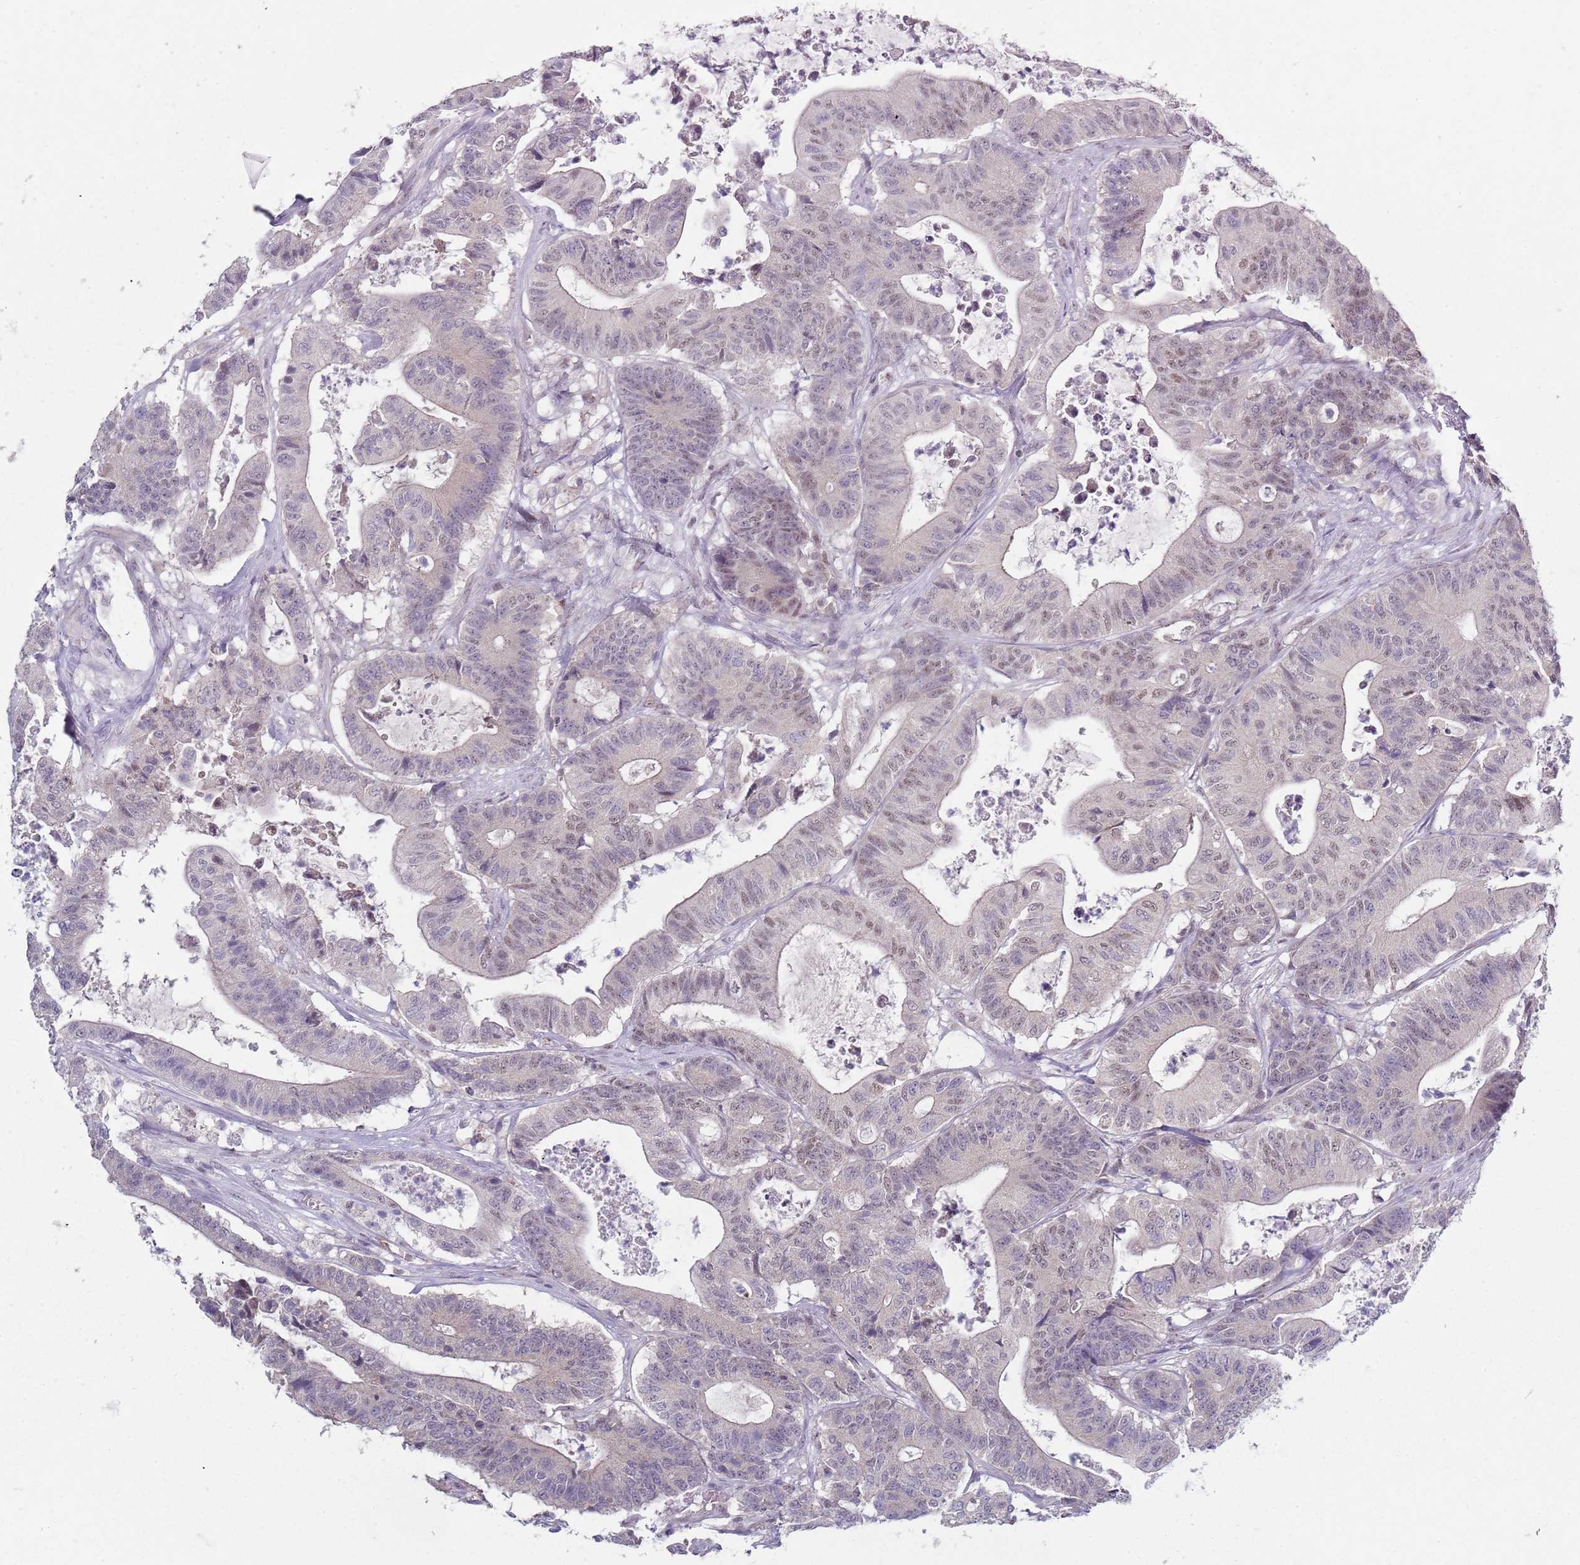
{"staining": {"intensity": "negative", "quantity": "none", "location": "none"}, "tissue": "colorectal cancer", "cell_type": "Tumor cells", "image_type": "cancer", "snomed": [{"axis": "morphology", "description": "Adenocarcinoma, NOS"}, {"axis": "topography", "description": "Colon"}], "caption": "Histopathology image shows no protein expression in tumor cells of colorectal cancer tissue.", "gene": "SMARCAL1", "patient": {"sex": "female", "age": 84}}